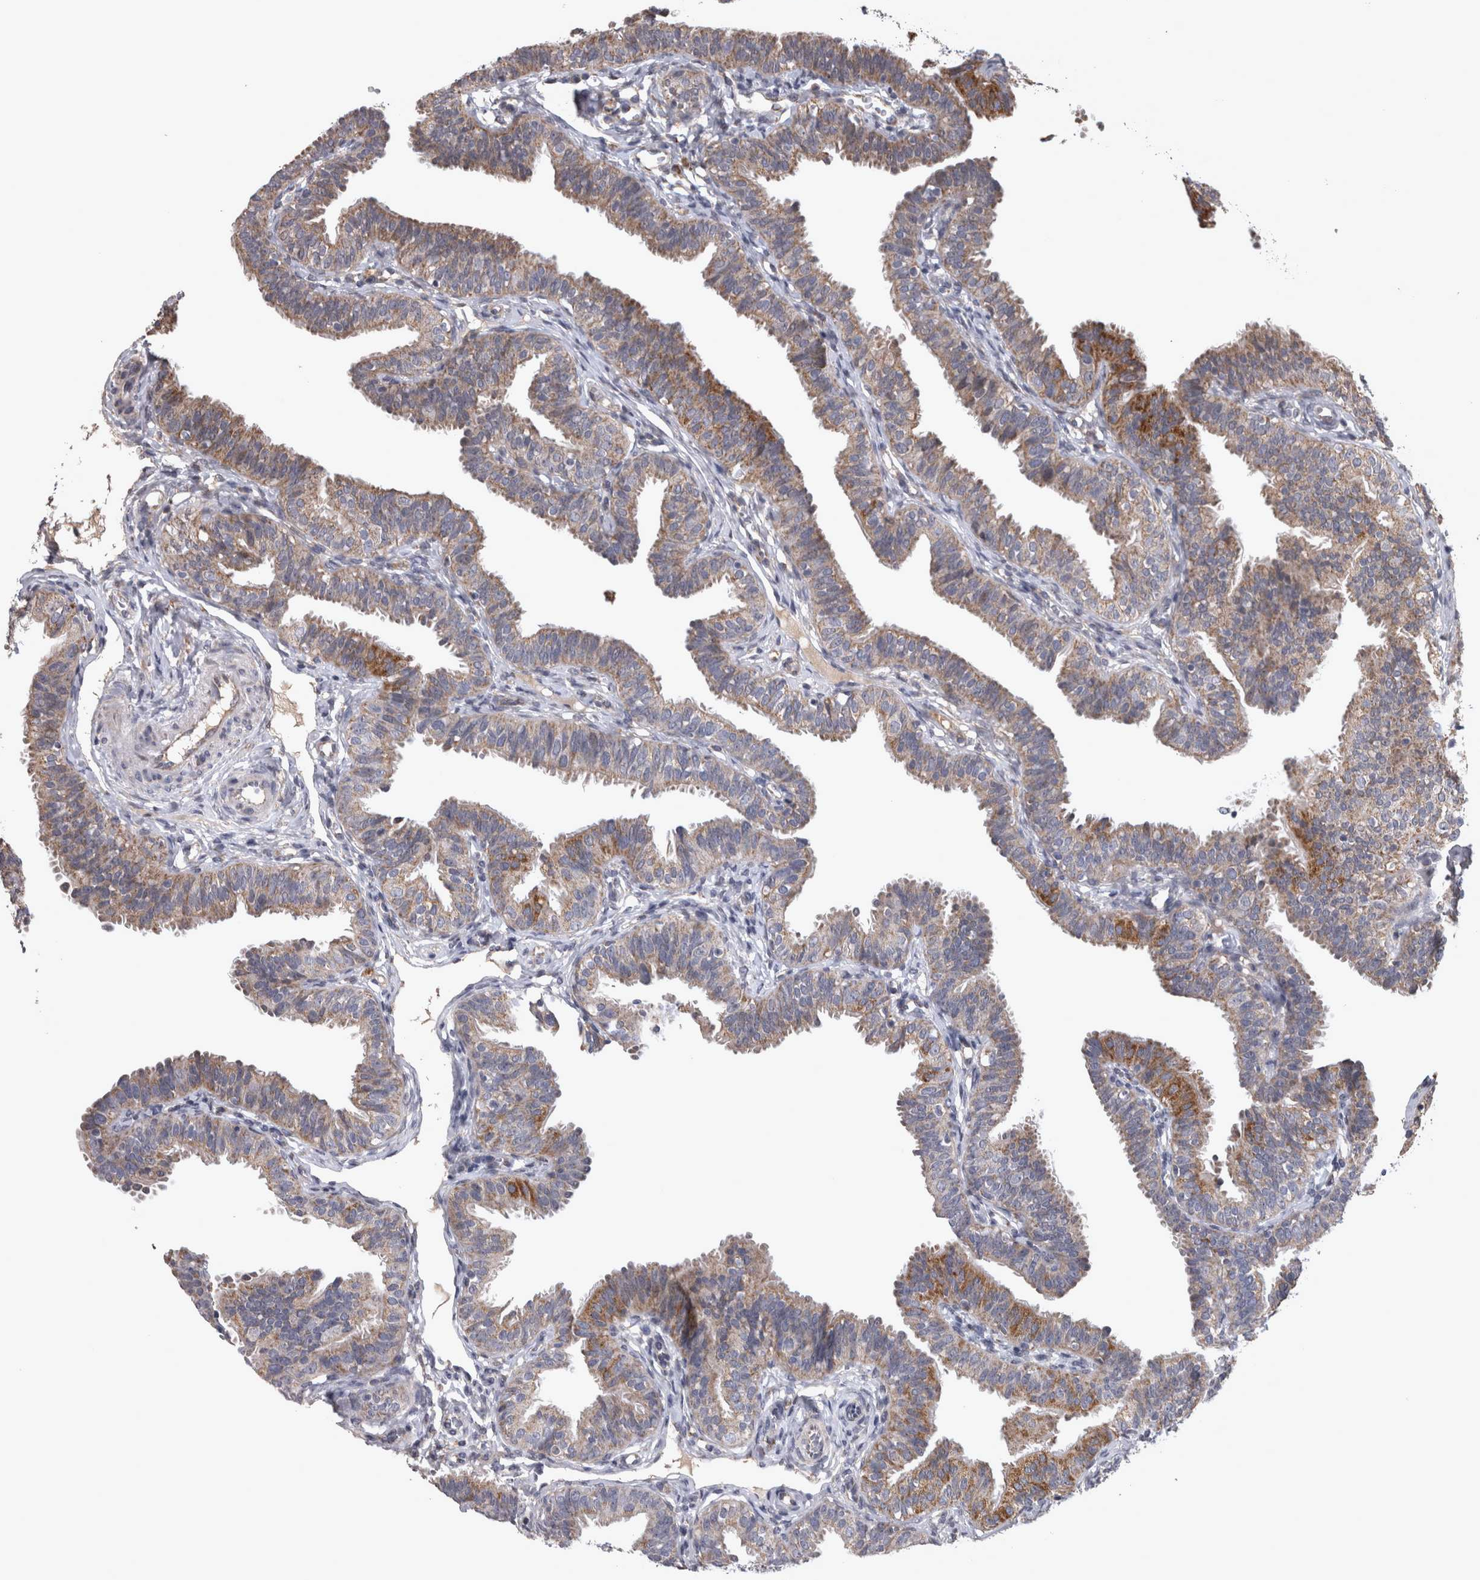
{"staining": {"intensity": "moderate", "quantity": "25%-75%", "location": "cytoplasmic/membranous"}, "tissue": "fallopian tube", "cell_type": "Glandular cells", "image_type": "normal", "snomed": [{"axis": "morphology", "description": "Normal tissue, NOS"}, {"axis": "topography", "description": "Fallopian tube"}], "caption": "Immunohistochemistry (DAB) staining of benign fallopian tube reveals moderate cytoplasmic/membranous protein positivity in approximately 25%-75% of glandular cells. (brown staining indicates protein expression, while blue staining denotes nuclei).", "gene": "DBT", "patient": {"sex": "female", "age": 35}}